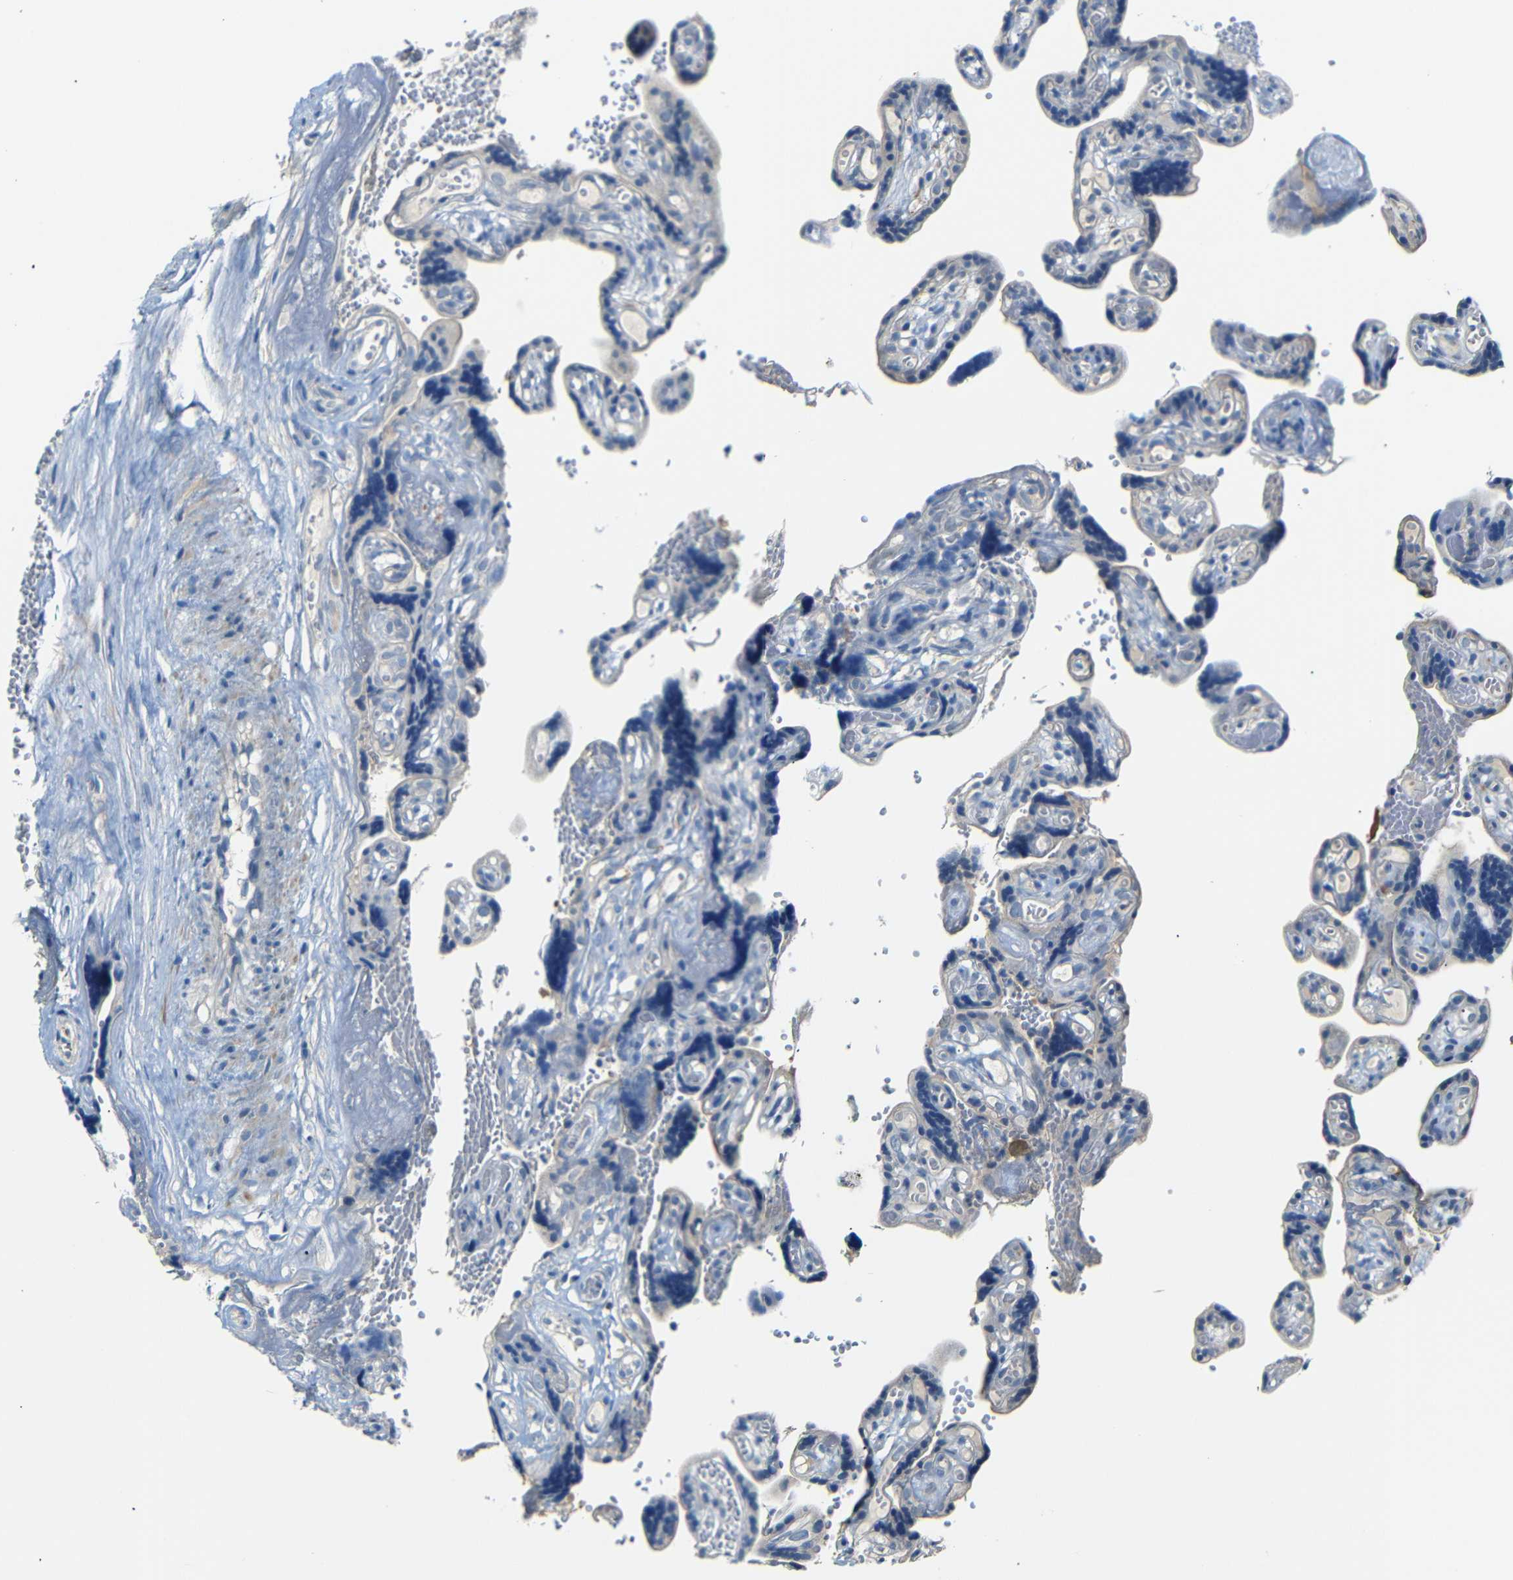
{"staining": {"intensity": "weak", "quantity": ">75%", "location": "cytoplasmic/membranous"}, "tissue": "placenta", "cell_type": "Decidual cells", "image_type": "normal", "snomed": [{"axis": "morphology", "description": "Normal tissue, NOS"}, {"axis": "topography", "description": "Placenta"}], "caption": "Immunohistochemical staining of benign human placenta demonstrates low levels of weak cytoplasmic/membranous staining in about >75% of decidual cells.", "gene": "SFN", "patient": {"sex": "female", "age": 30}}